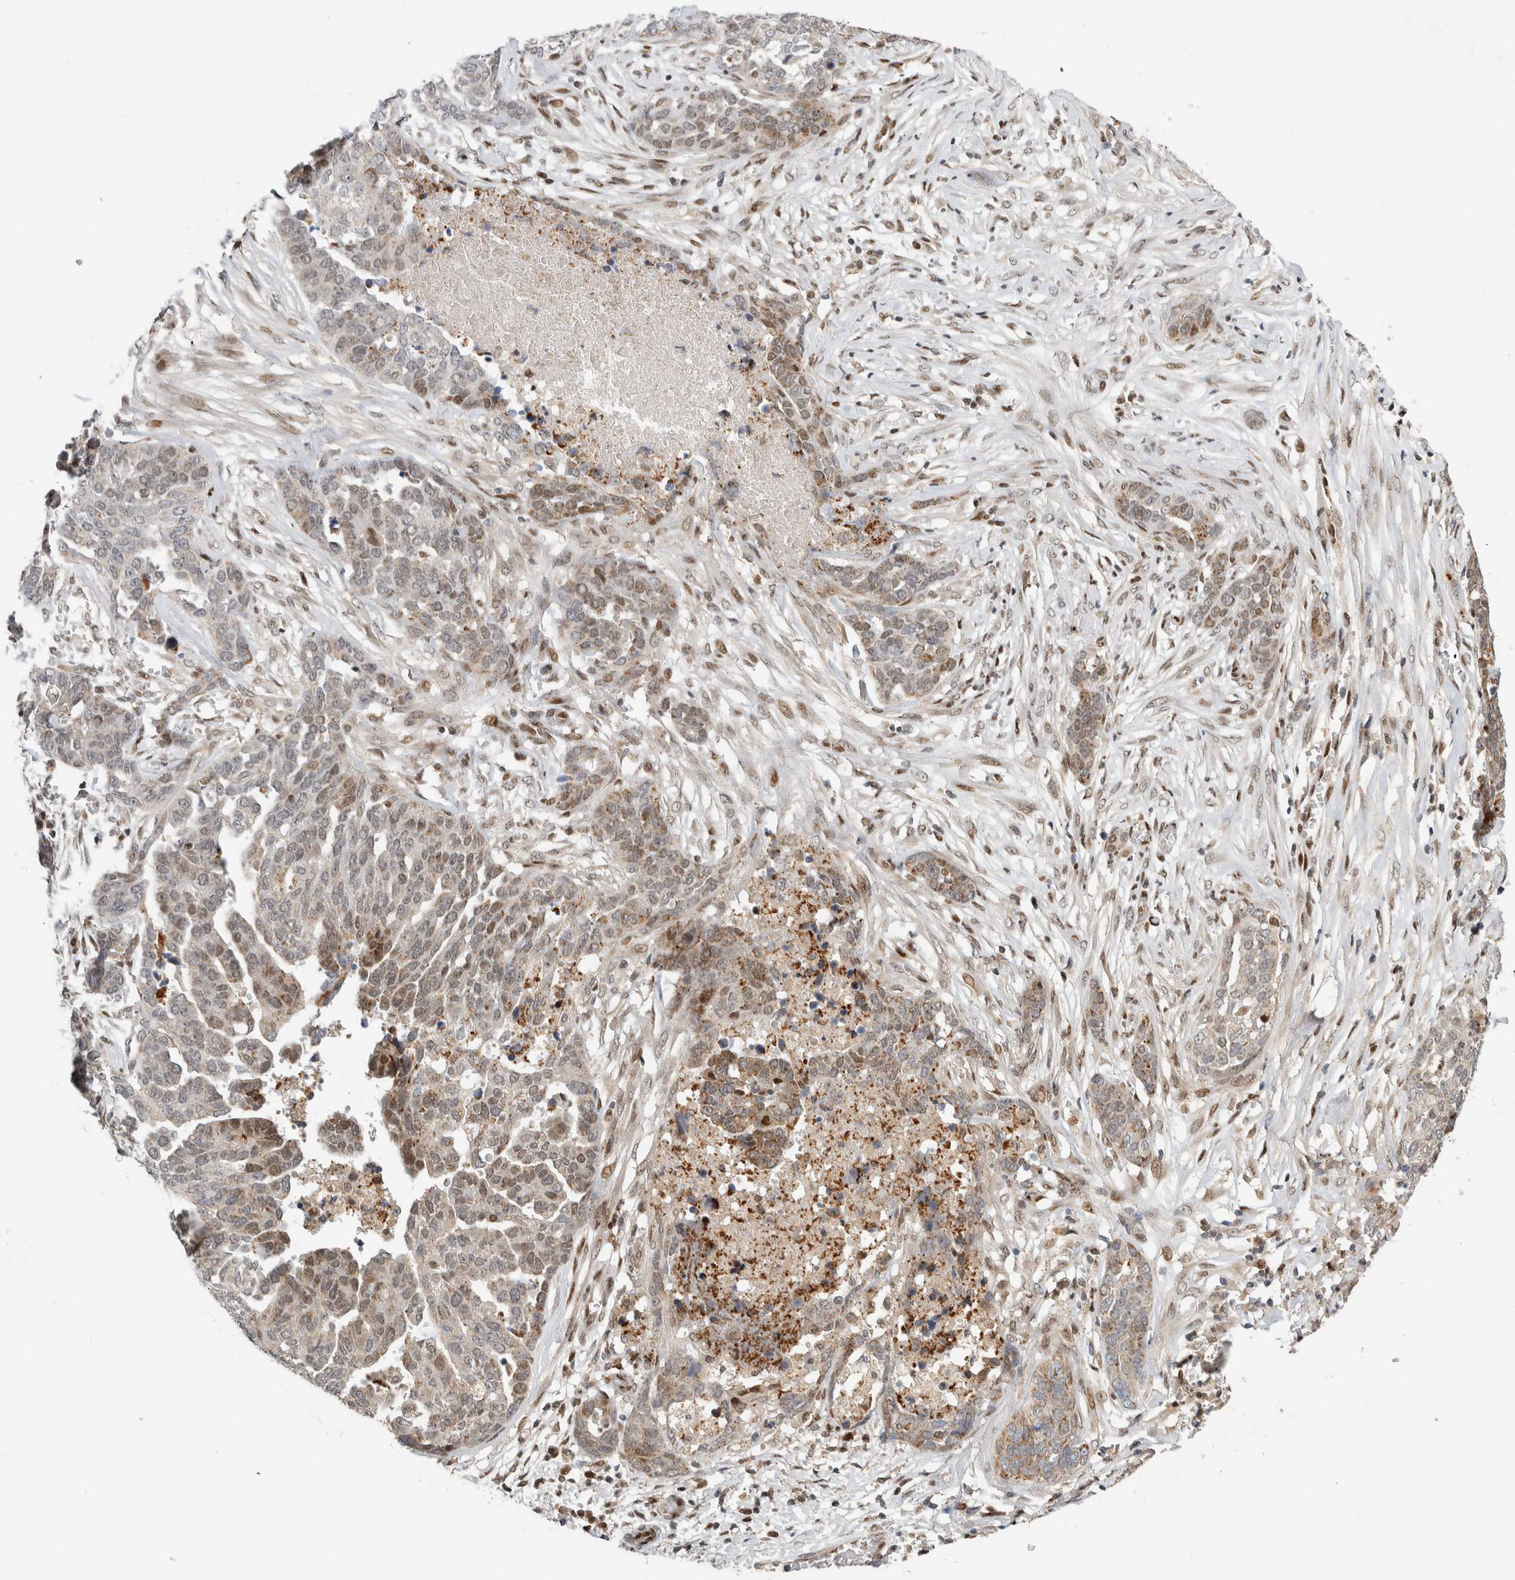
{"staining": {"intensity": "weak", "quantity": "<25%", "location": "nuclear"}, "tissue": "ovarian cancer", "cell_type": "Tumor cells", "image_type": "cancer", "snomed": [{"axis": "morphology", "description": "Cystadenocarcinoma, serous, NOS"}, {"axis": "topography", "description": "Ovary"}], "caption": "IHC histopathology image of neoplastic tissue: ovarian serous cystadenocarcinoma stained with DAB reveals no significant protein expression in tumor cells. (Brightfield microscopy of DAB immunohistochemistry (IHC) at high magnification).", "gene": "C8orf58", "patient": {"sex": "female", "age": 44}}